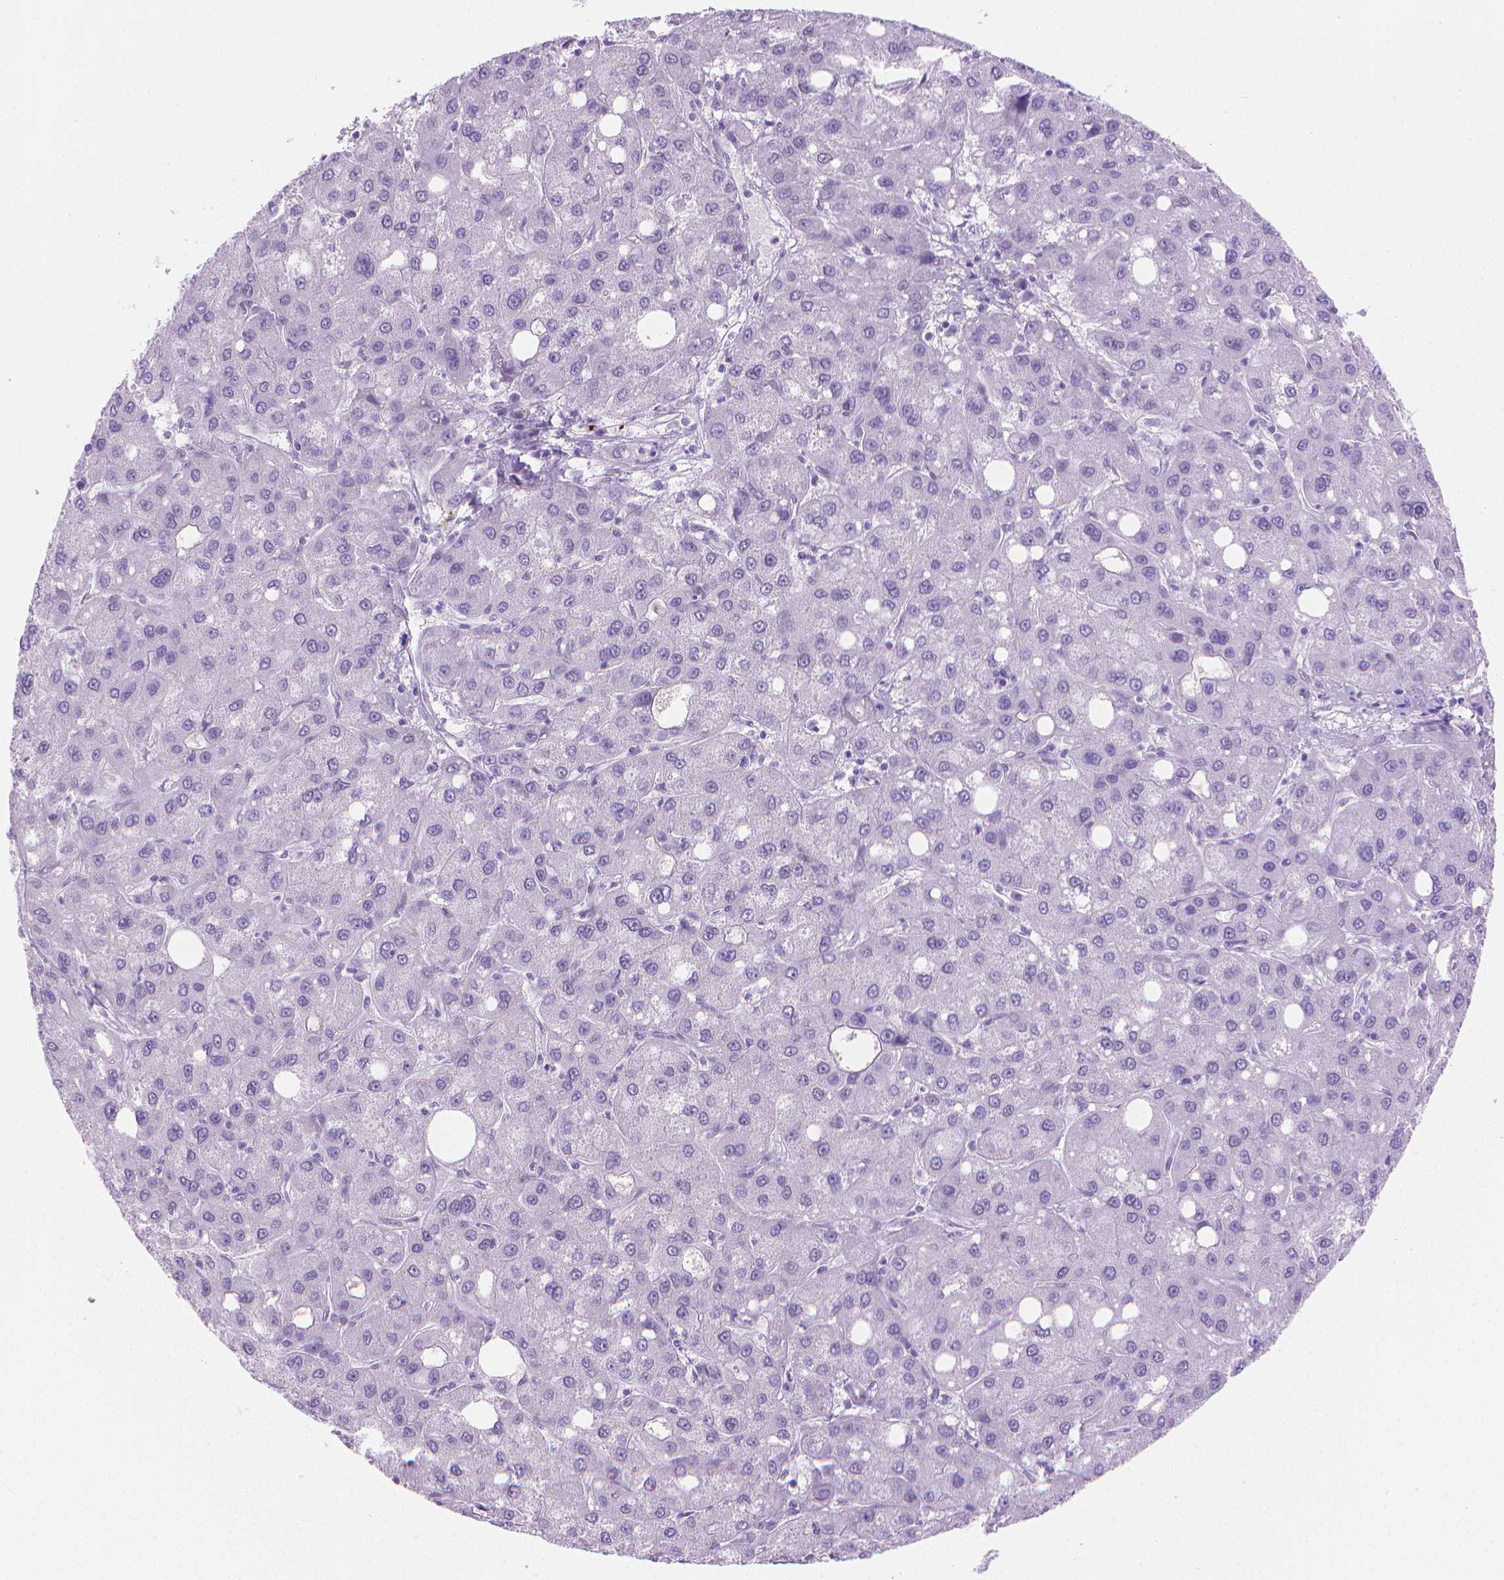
{"staining": {"intensity": "negative", "quantity": "none", "location": "none"}, "tissue": "liver cancer", "cell_type": "Tumor cells", "image_type": "cancer", "snomed": [{"axis": "morphology", "description": "Carcinoma, Hepatocellular, NOS"}, {"axis": "topography", "description": "Liver"}], "caption": "A high-resolution micrograph shows immunohistochemistry staining of liver cancer, which displays no significant expression in tumor cells.", "gene": "CFAP52", "patient": {"sex": "male", "age": 73}}